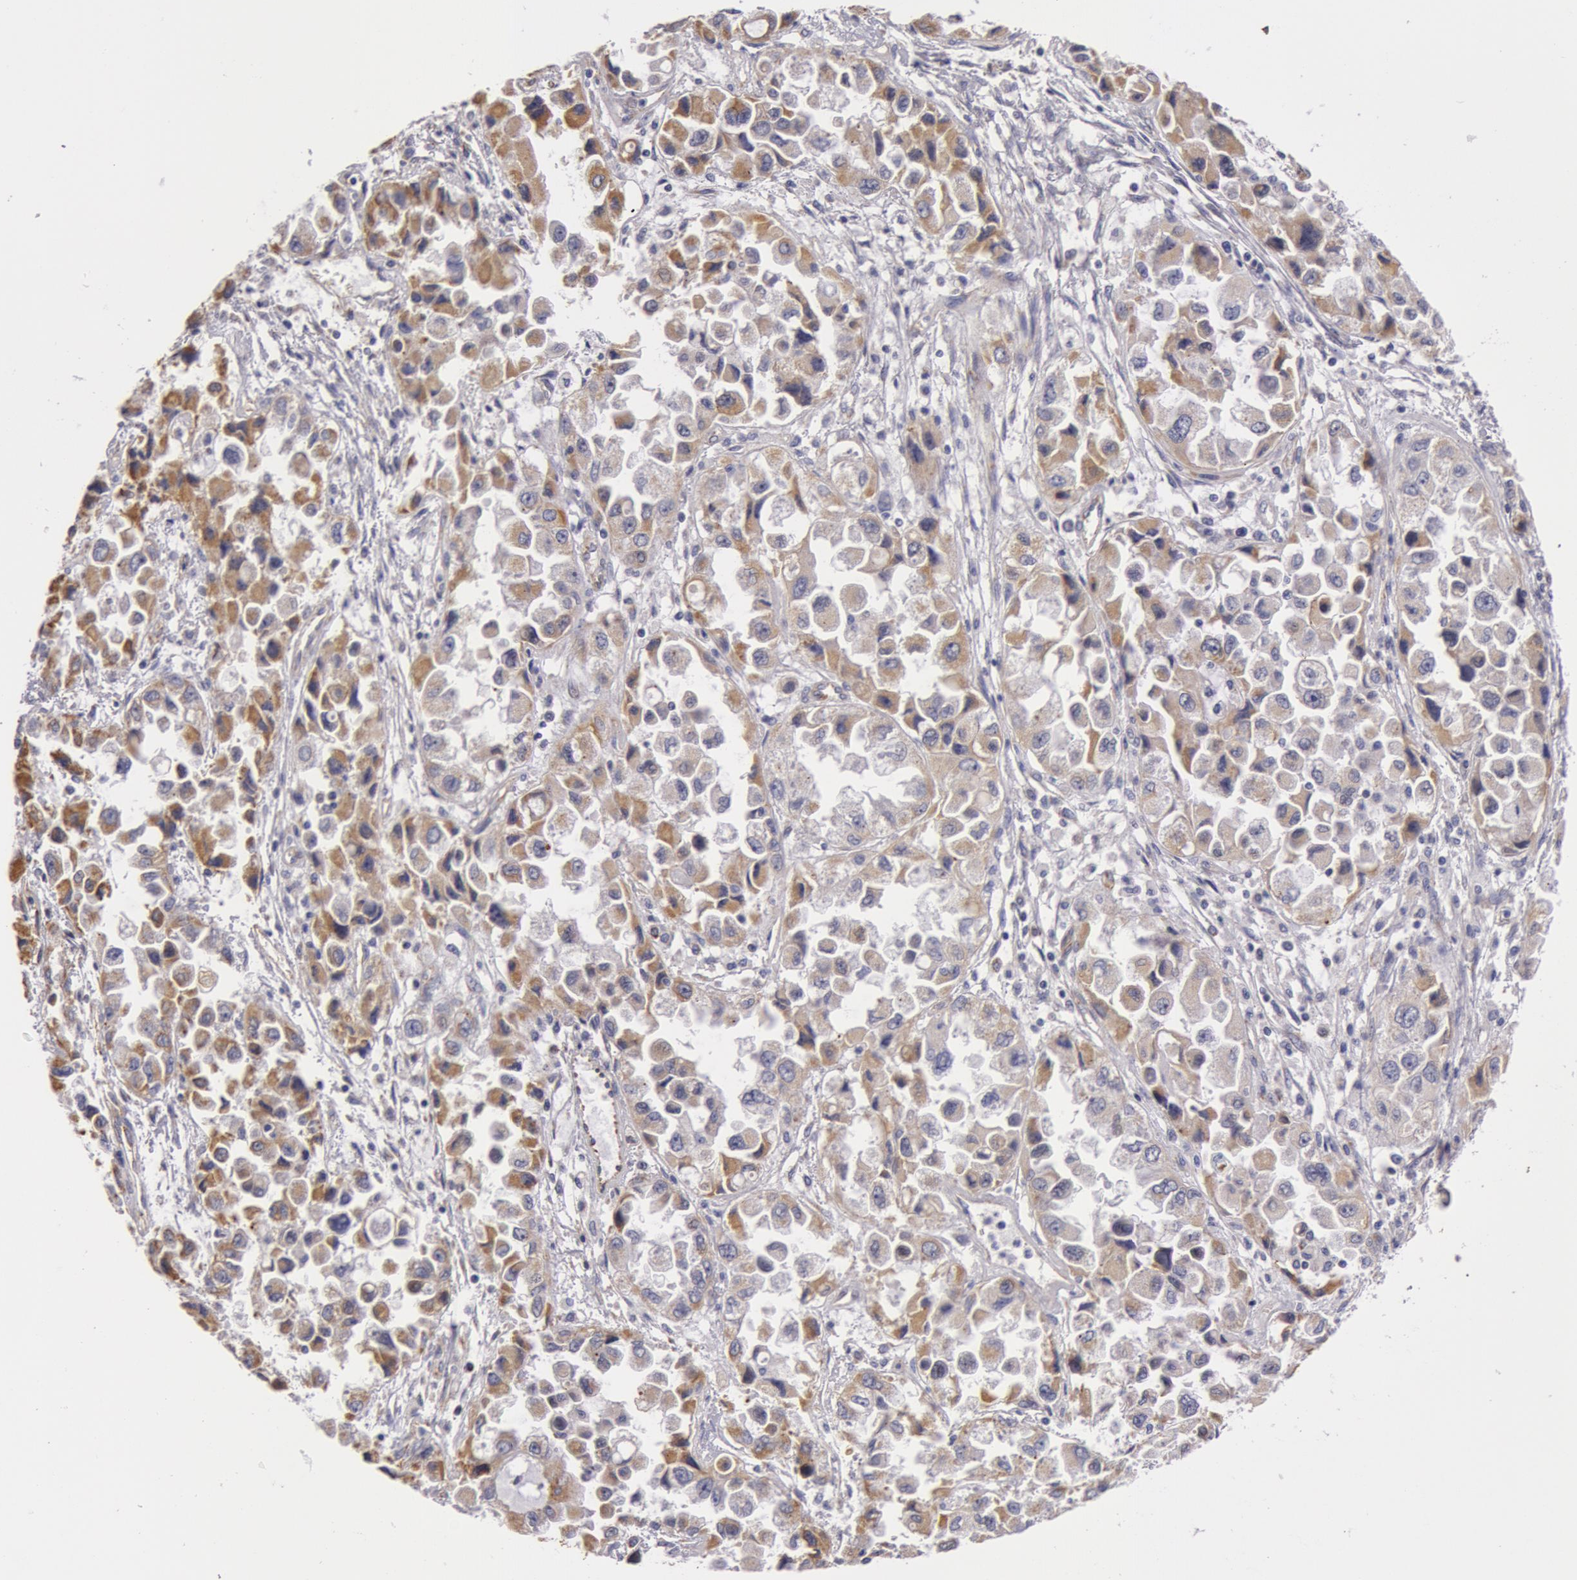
{"staining": {"intensity": "weak", "quantity": "25%-75%", "location": "cytoplasmic/membranous"}, "tissue": "ovarian cancer", "cell_type": "Tumor cells", "image_type": "cancer", "snomed": [{"axis": "morphology", "description": "Cystadenocarcinoma, serous, NOS"}, {"axis": "topography", "description": "Ovary"}], "caption": "This is a micrograph of IHC staining of ovarian cancer, which shows weak expression in the cytoplasmic/membranous of tumor cells.", "gene": "KRT18", "patient": {"sex": "female", "age": 84}}